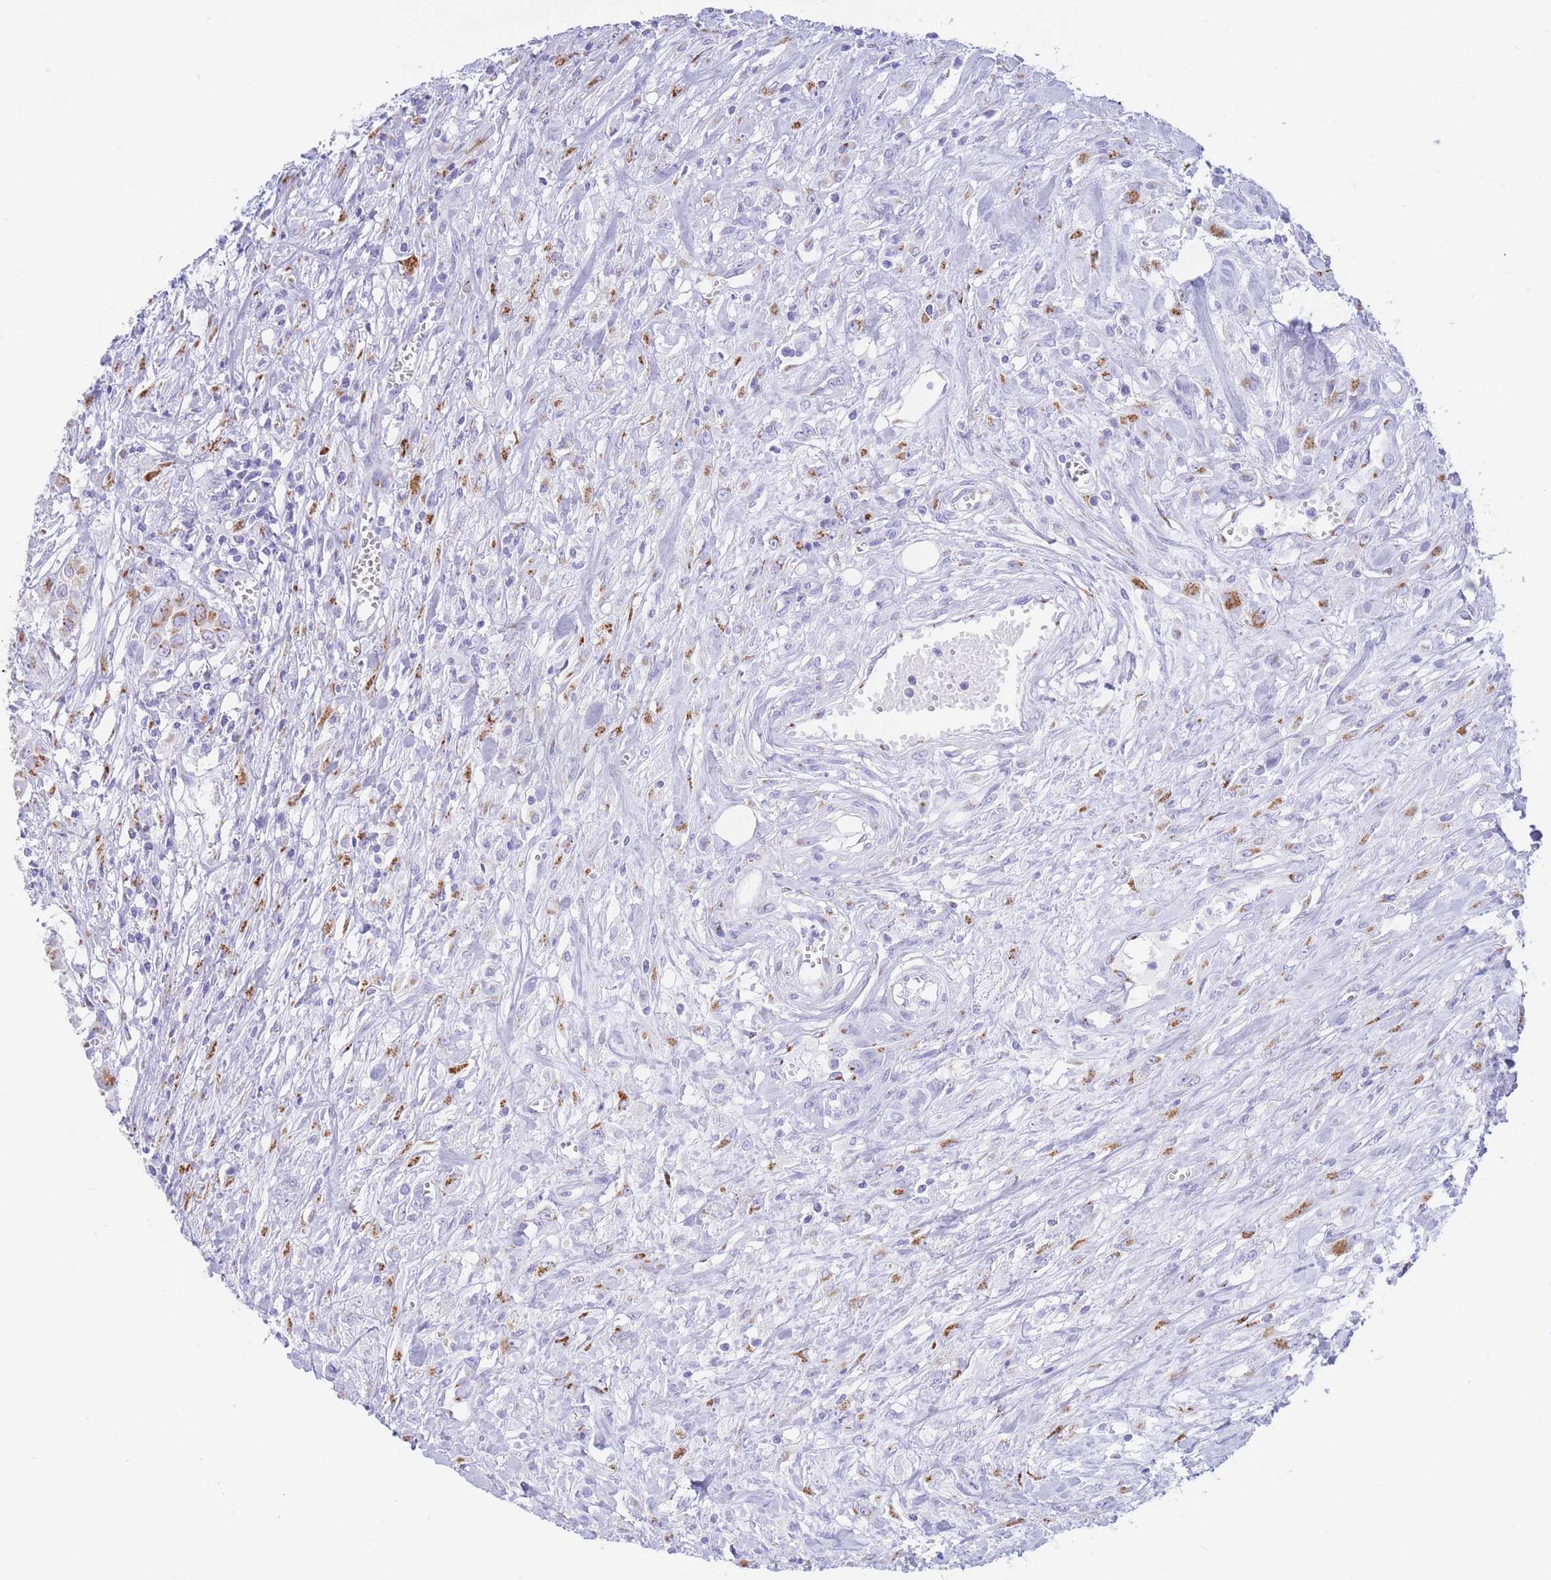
{"staining": {"intensity": "negative", "quantity": "none", "location": "none"}, "tissue": "urothelial cancer", "cell_type": "Tumor cells", "image_type": "cancer", "snomed": [{"axis": "morphology", "description": "Urothelial carcinoma, High grade"}, {"axis": "topography", "description": "Urinary bladder"}], "caption": "DAB immunohistochemical staining of human urothelial carcinoma (high-grade) demonstrates no significant expression in tumor cells.", "gene": "FAM3C", "patient": {"sex": "male", "age": 57}}